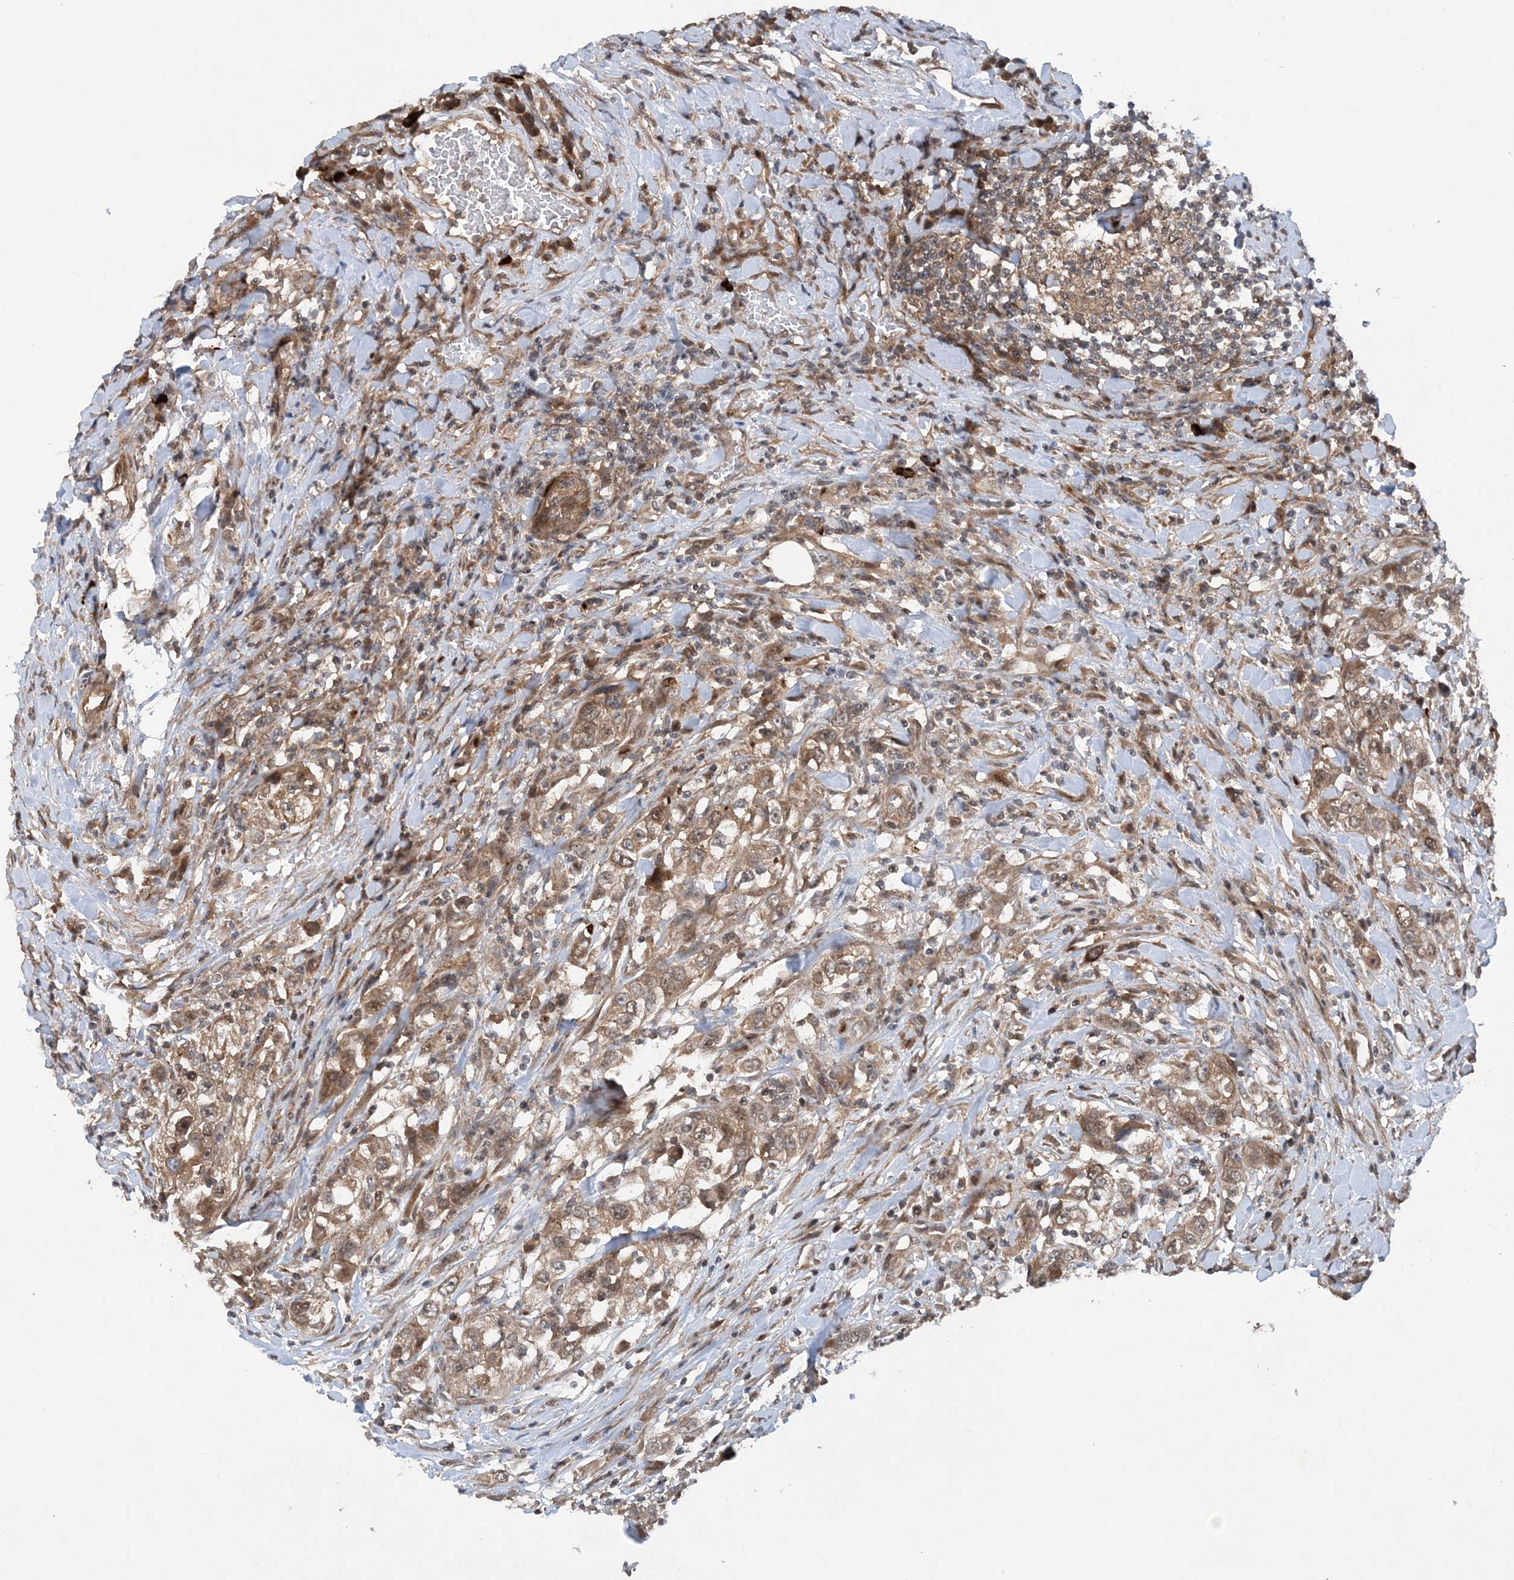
{"staining": {"intensity": "moderate", "quantity": "25%-75%", "location": "cytoplasmic/membranous"}, "tissue": "urothelial cancer", "cell_type": "Tumor cells", "image_type": "cancer", "snomed": [{"axis": "morphology", "description": "Urothelial carcinoma, High grade"}, {"axis": "topography", "description": "Urinary bladder"}], "caption": "IHC histopathology image of human high-grade urothelial carcinoma stained for a protein (brown), which shows medium levels of moderate cytoplasmic/membranous staining in approximately 25%-75% of tumor cells.", "gene": "HEMK1", "patient": {"sex": "female", "age": 80}}